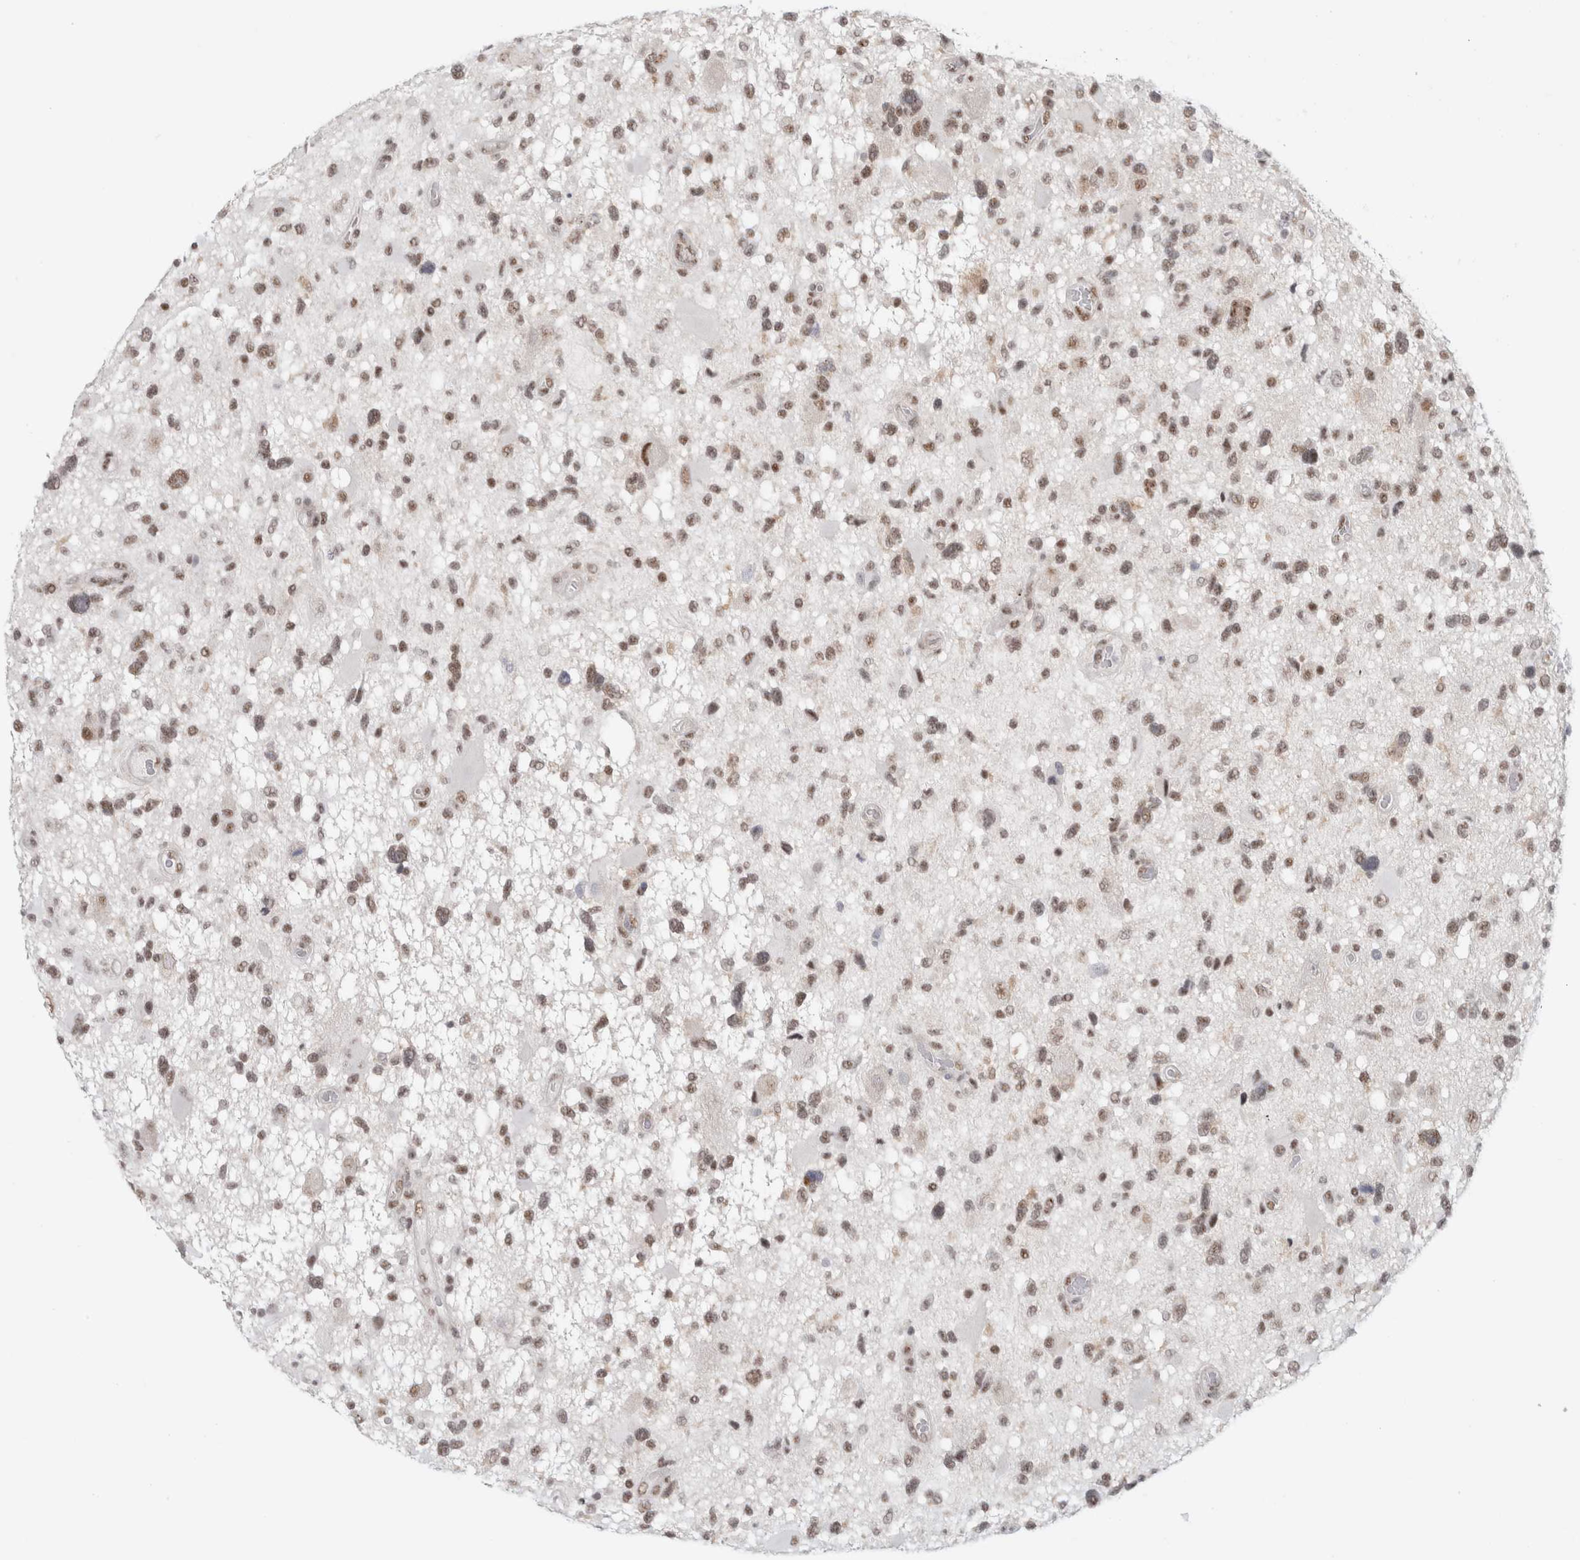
{"staining": {"intensity": "moderate", "quantity": ">75%", "location": "nuclear"}, "tissue": "glioma", "cell_type": "Tumor cells", "image_type": "cancer", "snomed": [{"axis": "morphology", "description": "Glioma, malignant, High grade"}, {"axis": "topography", "description": "Brain"}], "caption": "High-power microscopy captured an immunohistochemistry micrograph of glioma, revealing moderate nuclear expression in approximately >75% of tumor cells.", "gene": "TRMT12", "patient": {"sex": "male", "age": 33}}